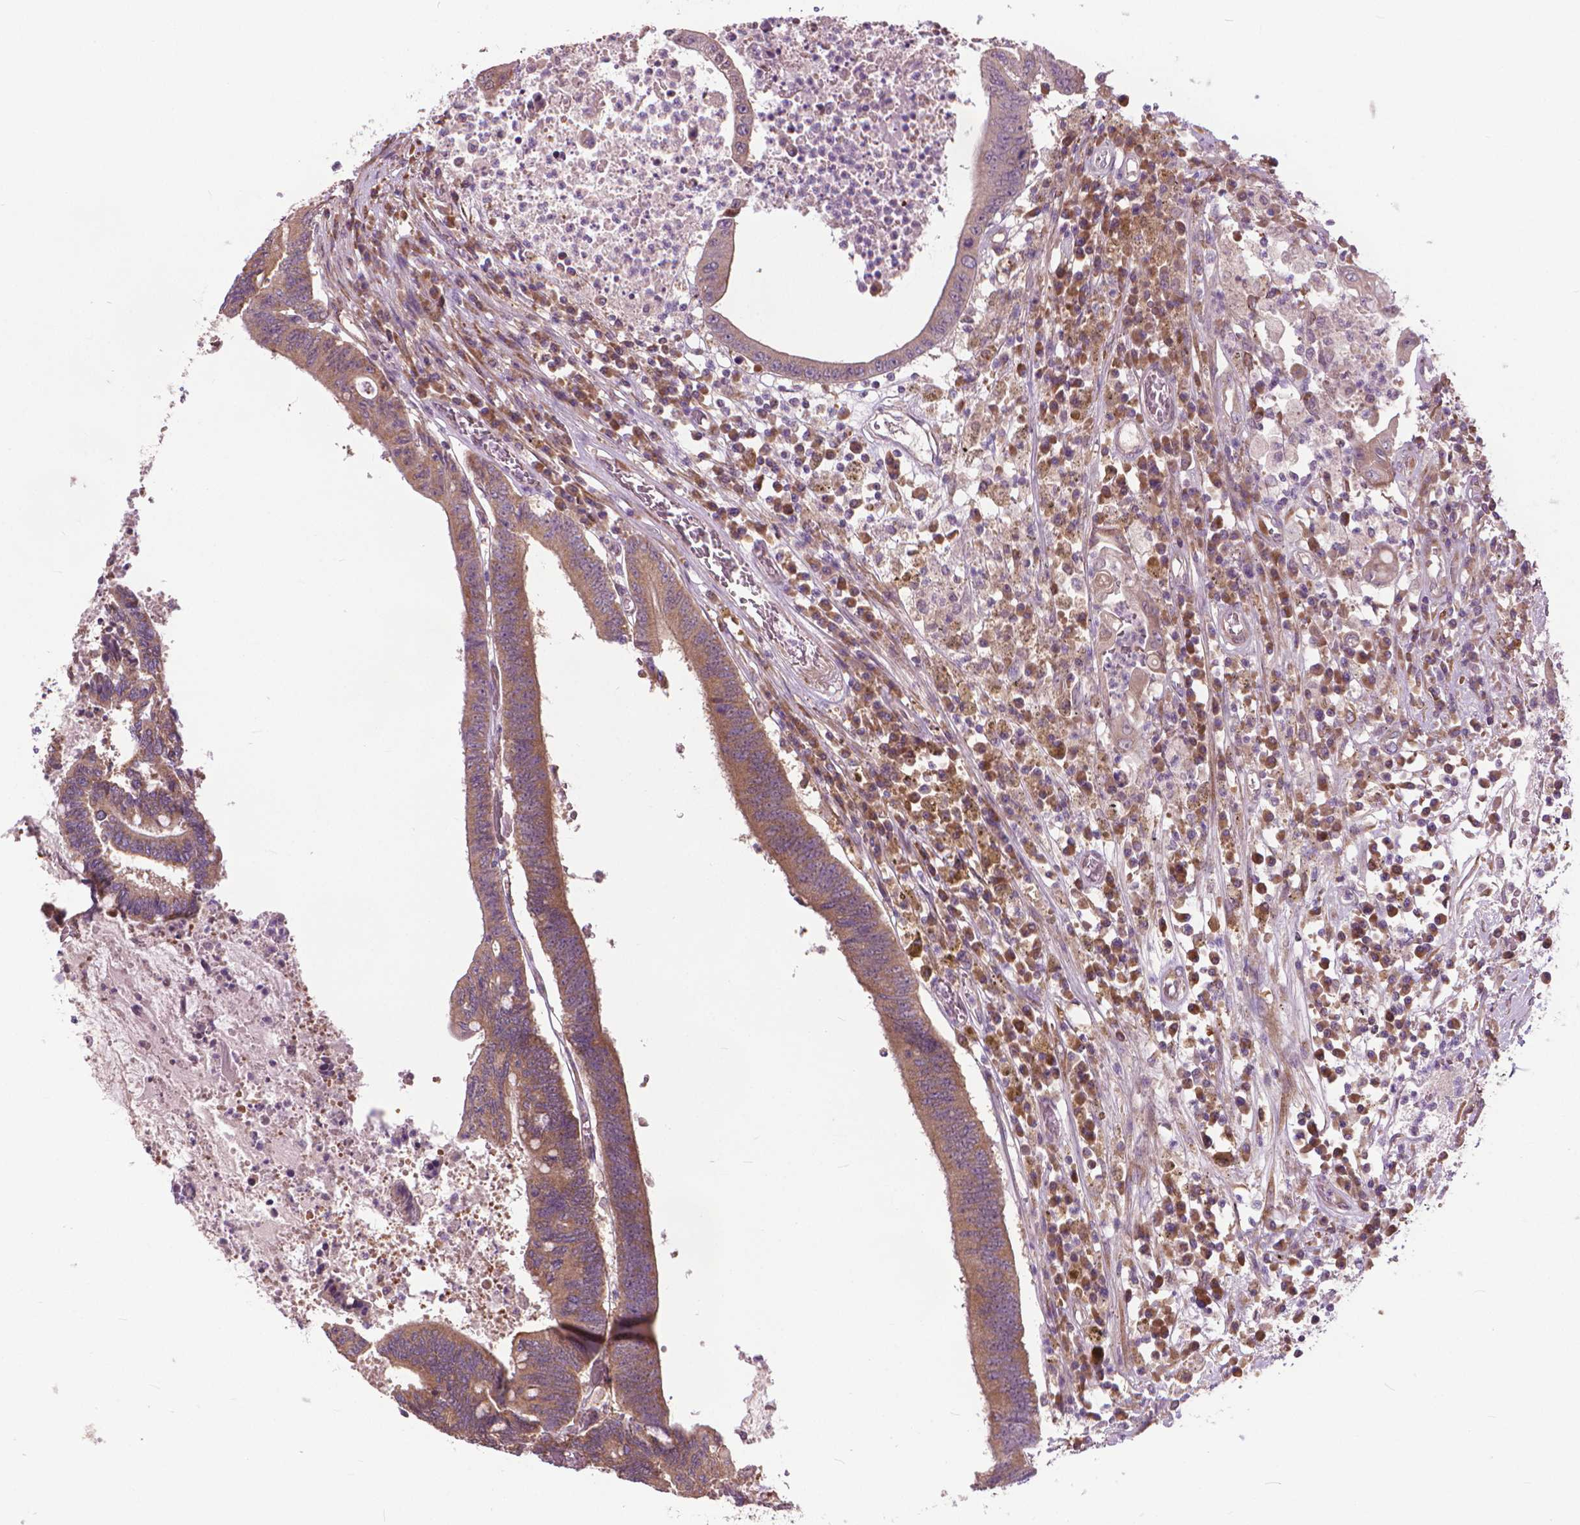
{"staining": {"intensity": "weak", "quantity": ">75%", "location": "cytoplasmic/membranous"}, "tissue": "colorectal cancer", "cell_type": "Tumor cells", "image_type": "cancer", "snomed": [{"axis": "morphology", "description": "Adenocarcinoma, NOS"}, {"axis": "topography", "description": "Rectum"}], "caption": "This image demonstrates immunohistochemistry (IHC) staining of colorectal adenocarcinoma, with low weak cytoplasmic/membranous positivity in about >75% of tumor cells.", "gene": "NUDT1", "patient": {"sex": "male", "age": 54}}